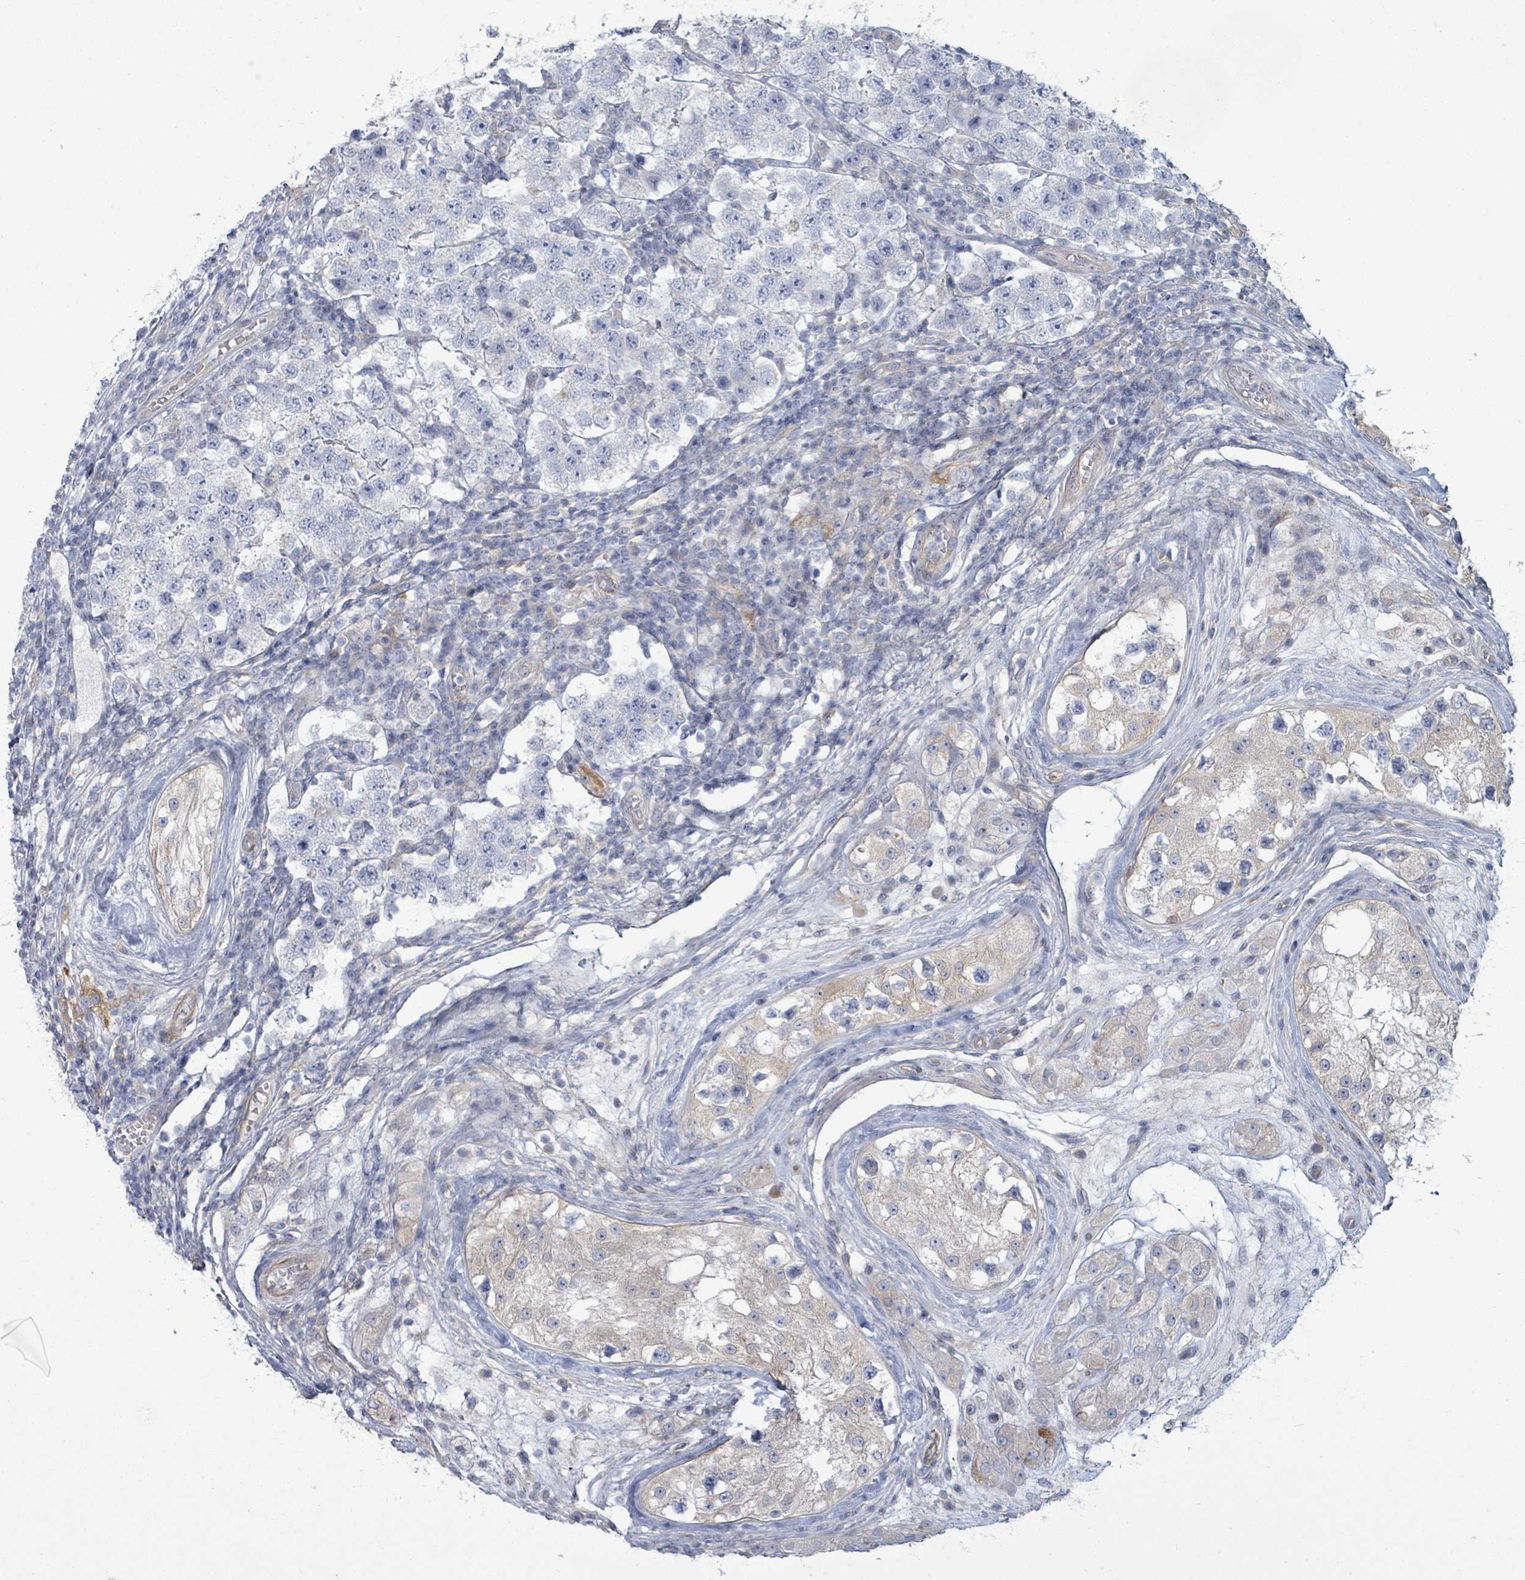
{"staining": {"intensity": "negative", "quantity": "none", "location": "none"}, "tissue": "testis cancer", "cell_type": "Tumor cells", "image_type": "cancer", "snomed": [{"axis": "morphology", "description": "Seminoma, NOS"}, {"axis": "topography", "description": "Testis"}], "caption": "Immunohistochemistry of seminoma (testis) exhibits no staining in tumor cells.", "gene": "COL13A1", "patient": {"sex": "male", "age": 34}}